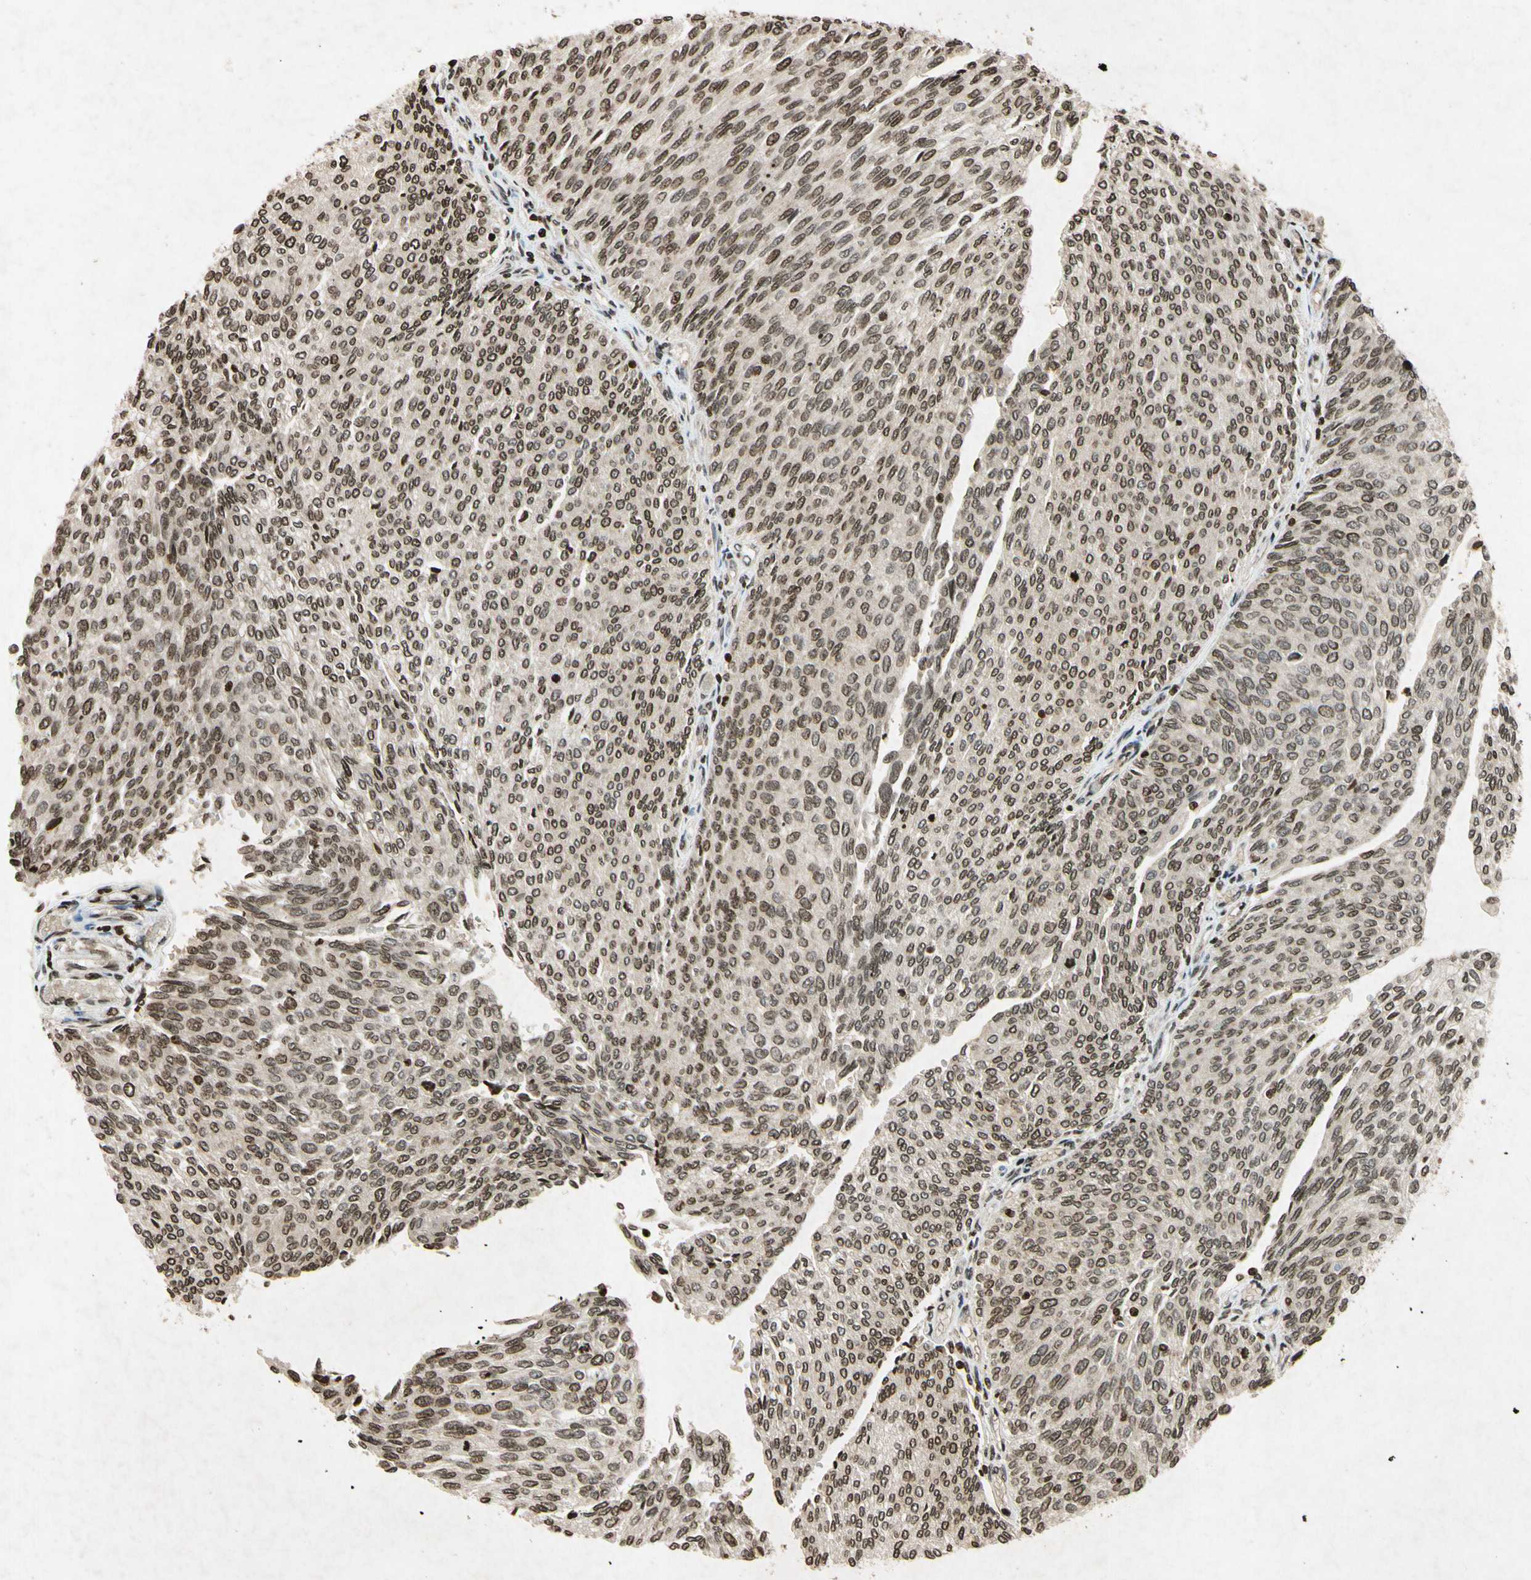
{"staining": {"intensity": "weak", "quantity": ">75%", "location": "nuclear"}, "tissue": "urothelial cancer", "cell_type": "Tumor cells", "image_type": "cancer", "snomed": [{"axis": "morphology", "description": "Urothelial carcinoma, Low grade"}, {"axis": "topography", "description": "Urinary bladder"}], "caption": "Immunohistochemical staining of urothelial carcinoma (low-grade) shows weak nuclear protein positivity in approximately >75% of tumor cells.", "gene": "HOXB3", "patient": {"sex": "female", "age": 79}}